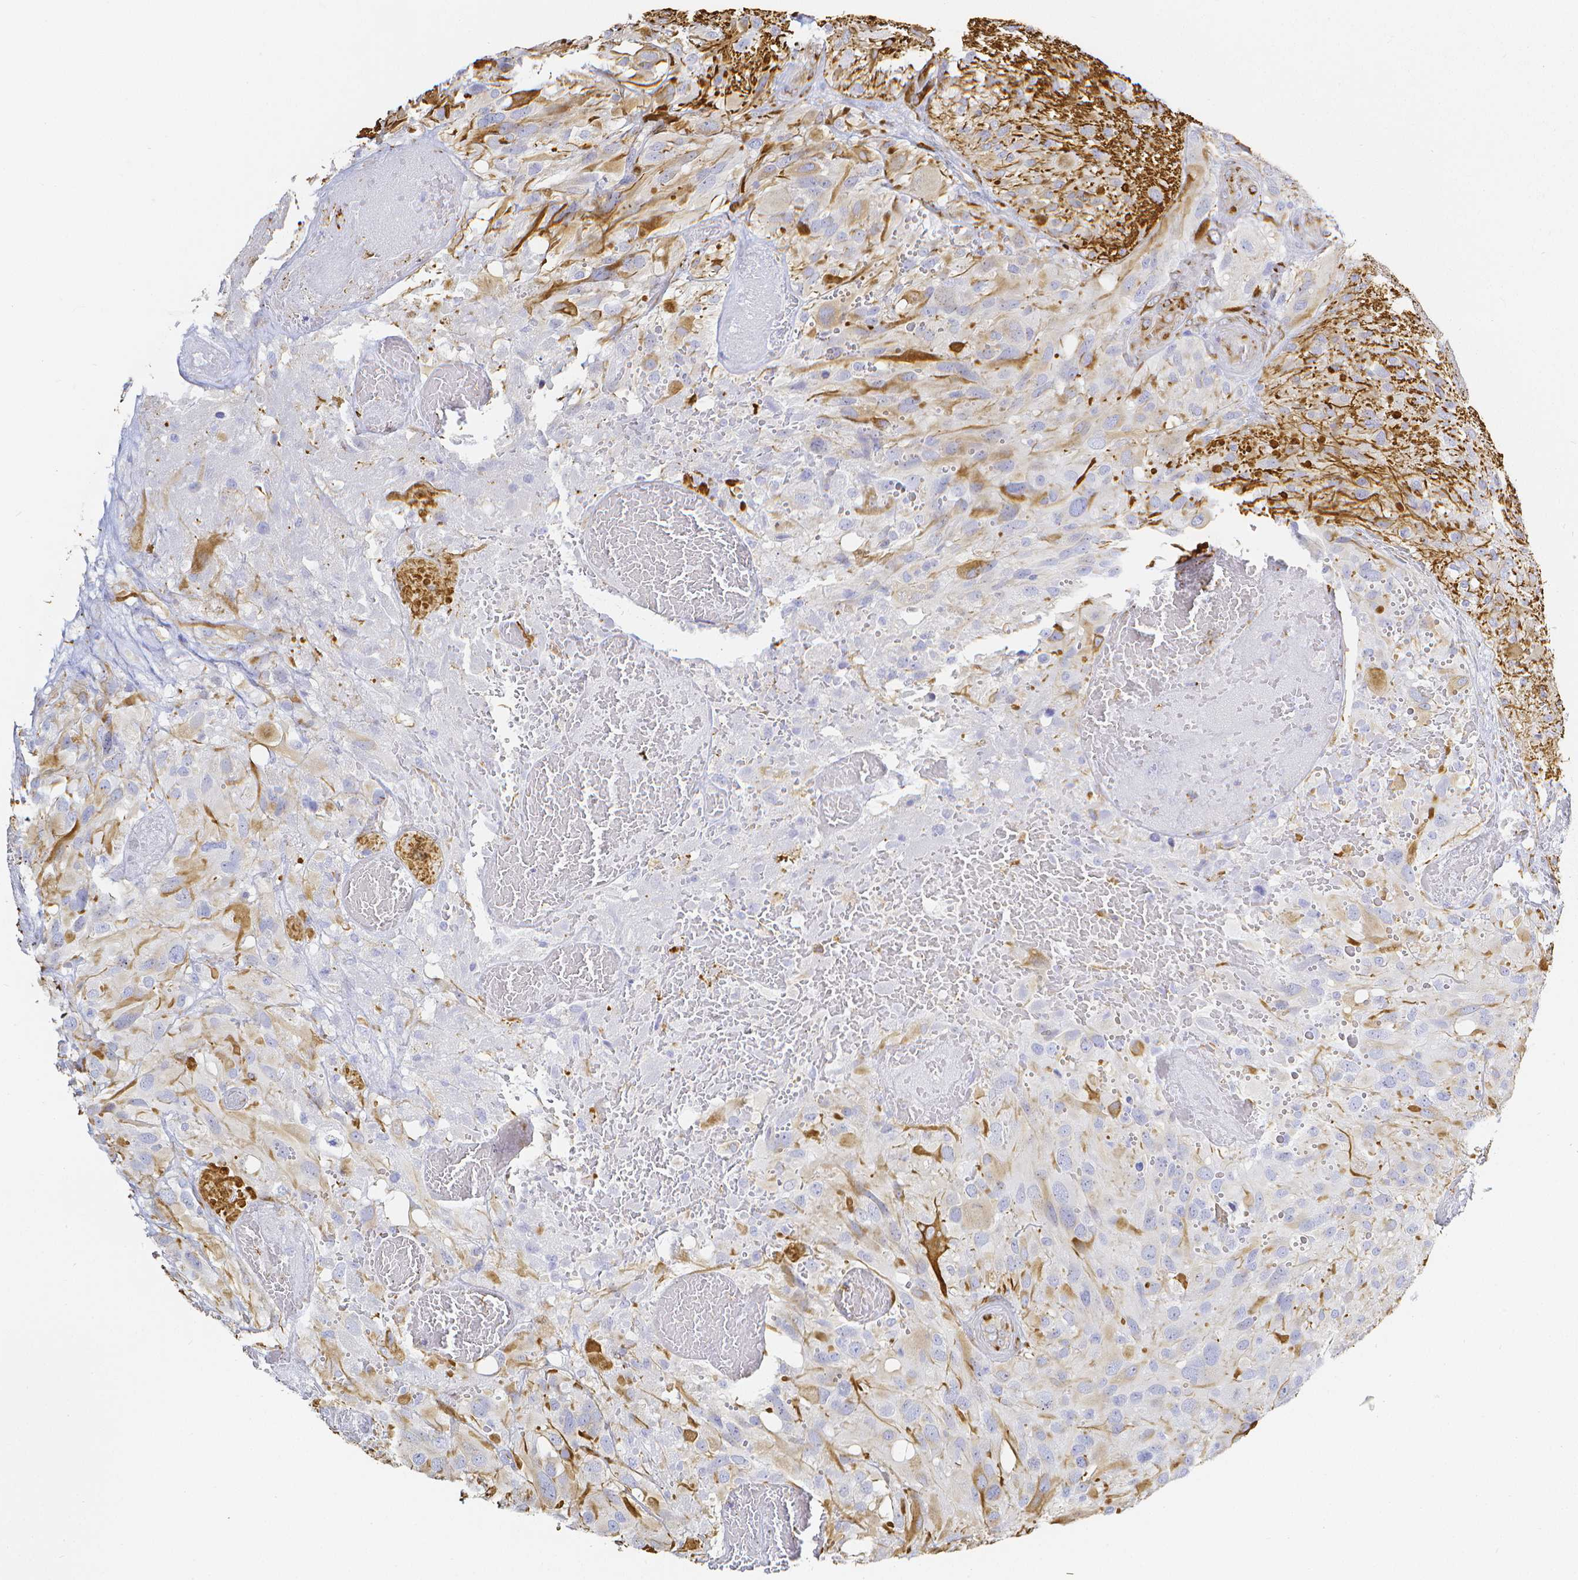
{"staining": {"intensity": "weak", "quantity": "25%-75%", "location": "cytoplasmic/membranous"}, "tissue": "glioma", "cell_type": "Tumor cells", "image_type": "cancer", "snomed": [{"axis": "morphology", "description": "Glioma, malignant, High grade"}, {"axis": "topography", "description": "Brain"}], "caption": "High-magnification brightfield microscopy of glioma stained with DAB (brown) and counterstained with hematoxylin (blue). tumor cells exhibit weak cytoplasmic/membranous staining is identified in about25%-75% of cells.", "gene": "SMURF1", "patient": {"sex": "male", "age": 53}}